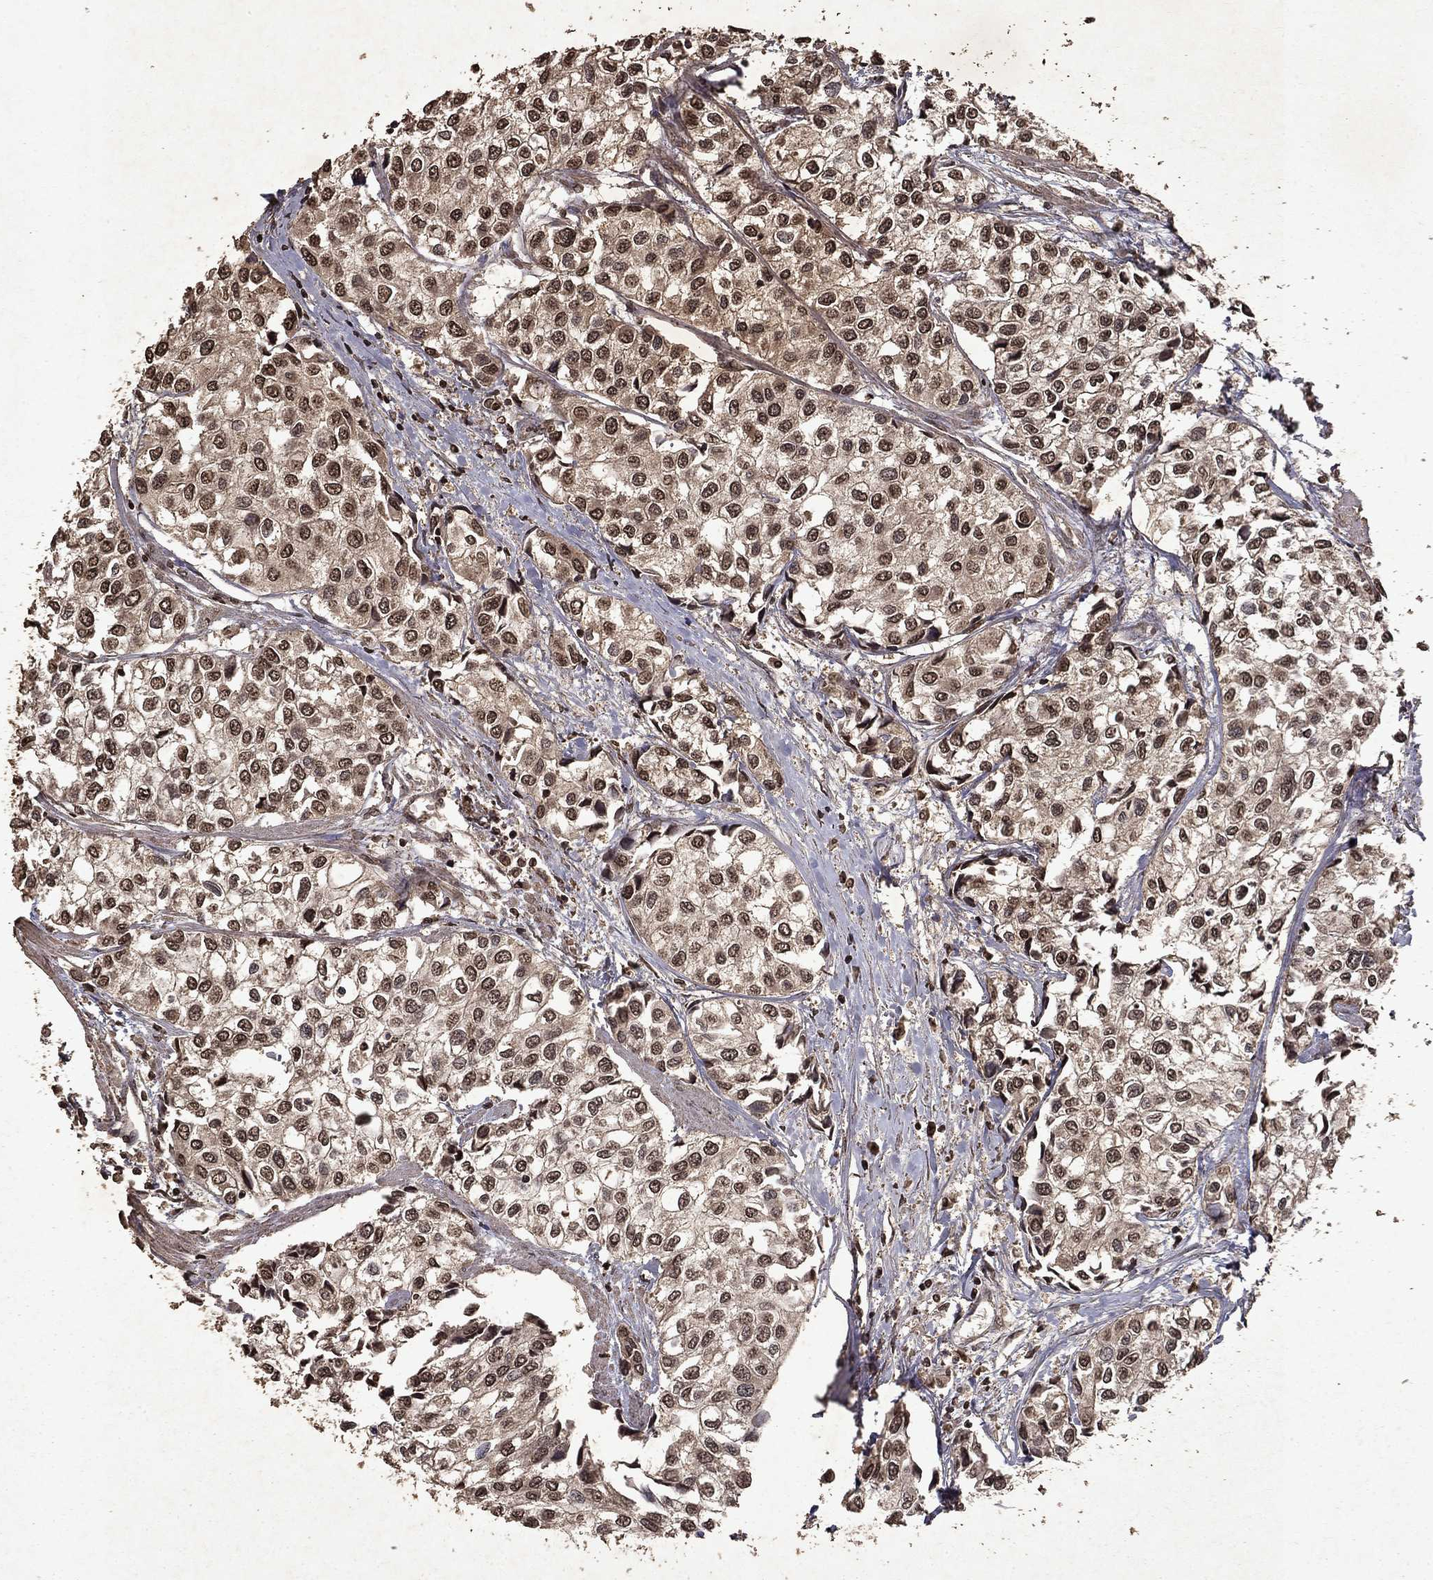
{"staining": {"intensity": "moderate", "quantity": ">75%", "location": "cytoplasmic/membranous,nuclear"}, "tissue": "urothelial cancer", "cell_type": "Tumor cells", "image_type": "cancer", "snomed": [{"axis": "morphology", "description": "Urothelial carcinoma, High grade"}, {"axis": "topography", "description": "Urinary bladder"}], "caption": "Urothelial carcinoma (high-grade) tissue shows moderate cytoplasmic/membranous and nuclear positivity in about >75% of tumor cells, visualized by immunohistochemistry. Immunohistochemistry (ihc) stains the protein of interest in brown and the nuclei are stained blue.", "gene": "PIN4", "patient": {"sex": "male", "age": 73}}